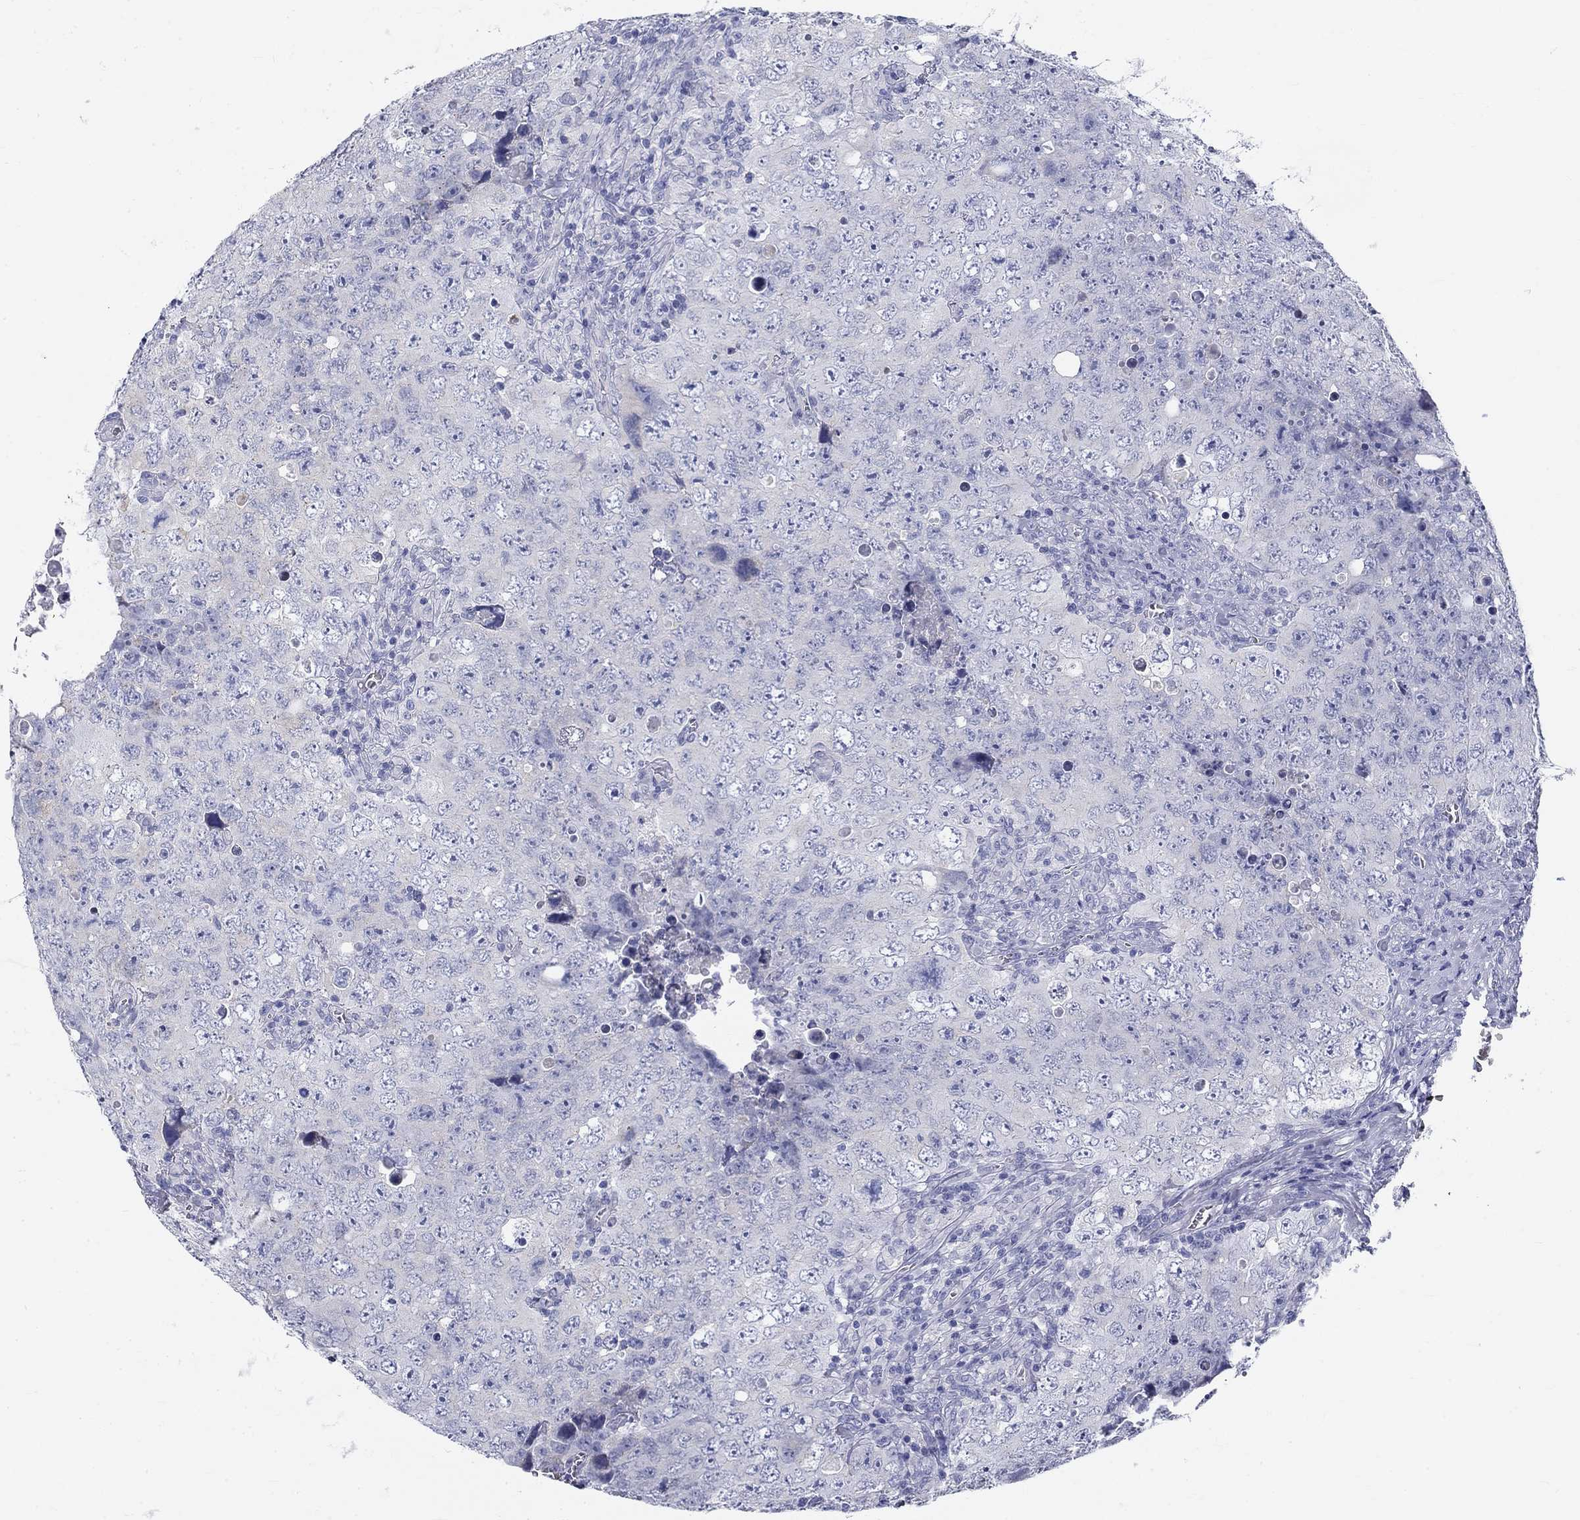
{"staining": {"intensity": "negative", "quantity": "none", "location": "none"}, "tissue": "testis cancer", "cell_type": "Tumor cells", "image_type": "cancer", "snomed": [{"axis": "morphology", "description": "Seminoma, NOS"}, {"axis": "topography", "description": "Testis"}], "caption": "Immunohistochemical staining of human testis cancer displays no significant positivity in tumor cells. The staining is performed using DAB (3,3'-diaminobenzidine) brown chromogen with nuclei counter-stained in using hematoxylin.", "gene": "GALNTL5", "patient": {"sex": "male", "age": 34}}